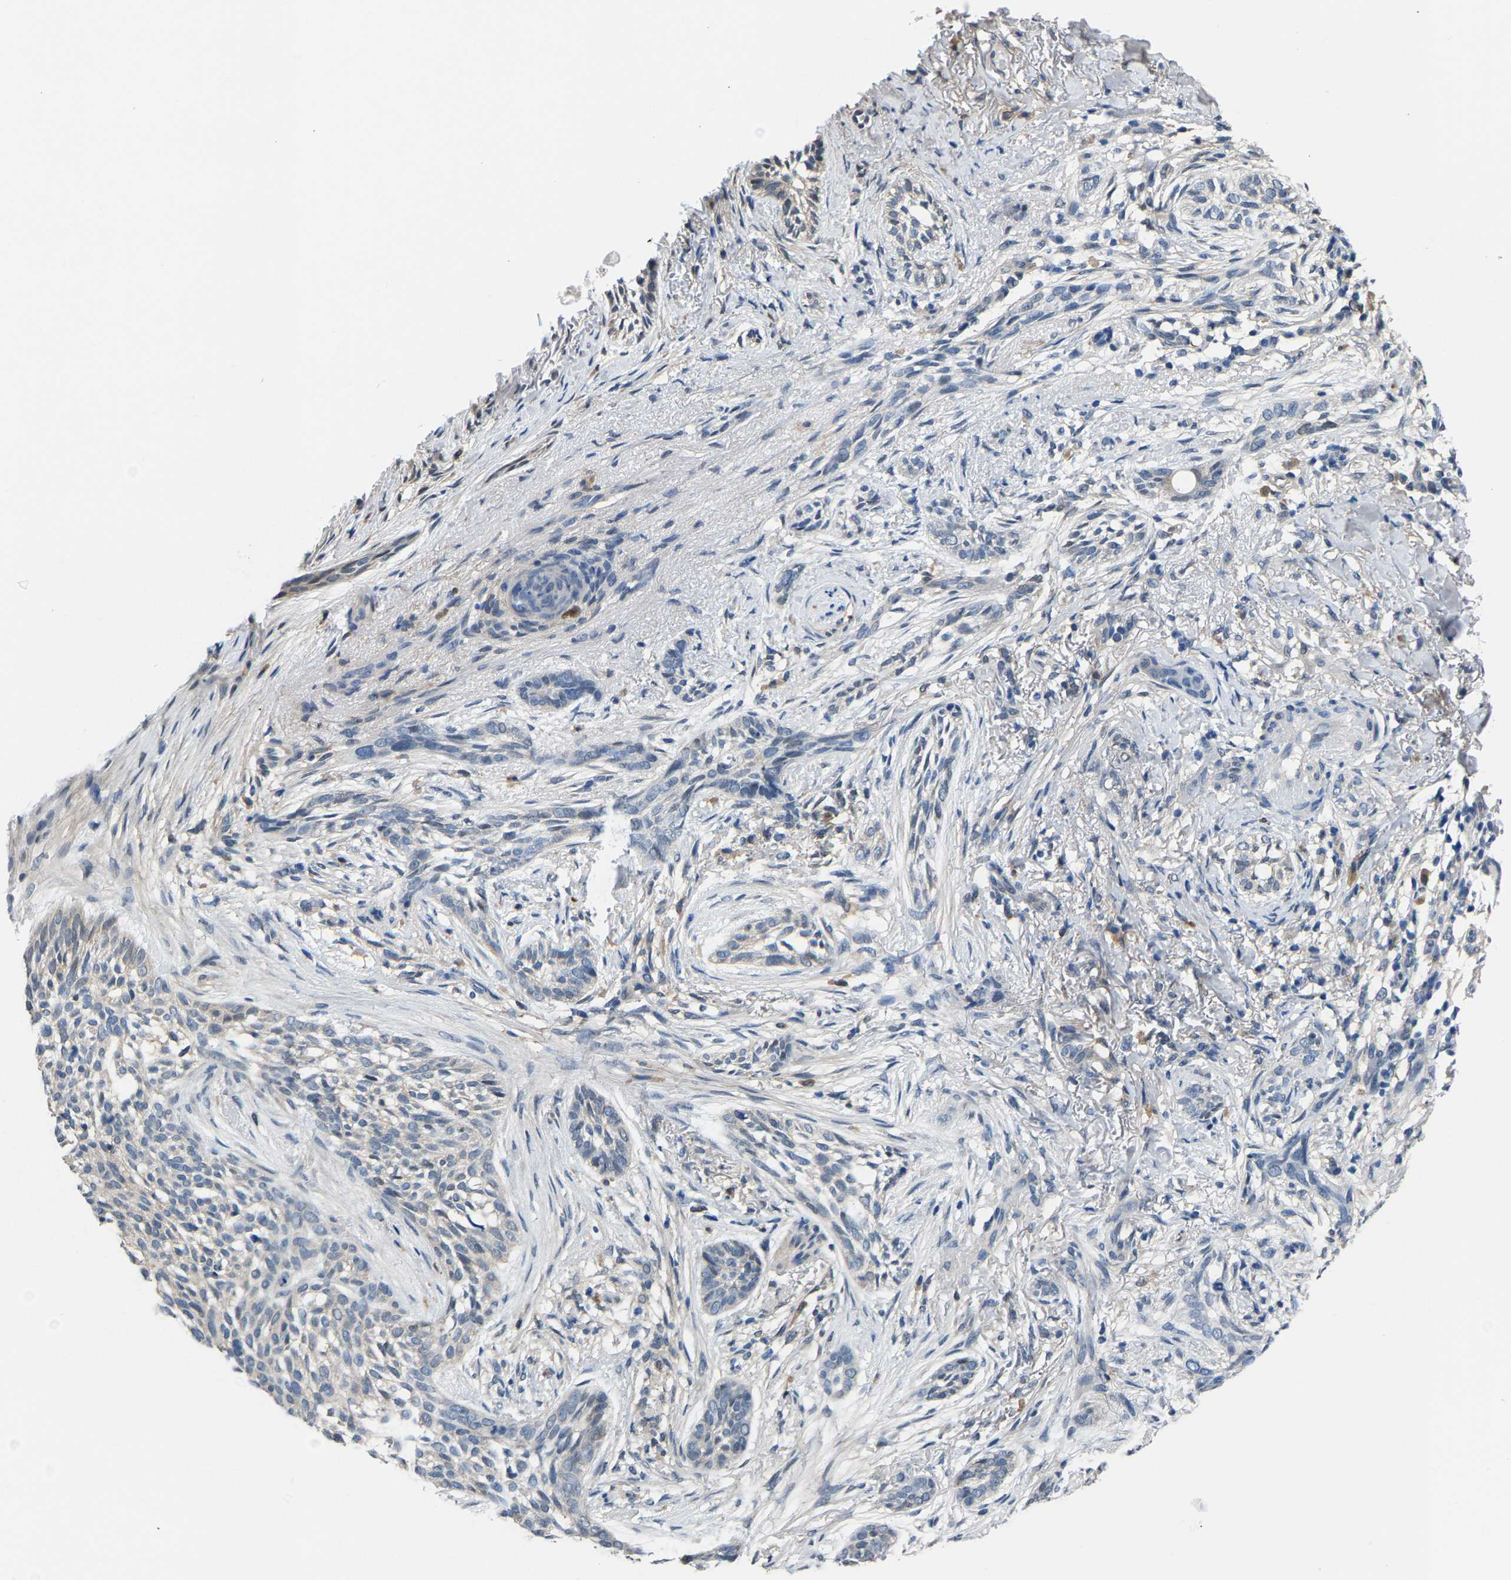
{"staining": {"intensity": "negative", "quantity": "none", "location": "none"}, "tissue": "skin cancer", "cell_type": "Tumor cells", "image_type": "cancer", "snomed": [{"axis": "morphology", "description": "Basal cell carcinoma"}, {"axis": "topography", "description": "Skin"}], "caption": "The micrograph reveals no significant positivity in tumor cells of skin cancer (basal cell carcinoma). Brightfield microscopy of immunohistochemistry (IHC) stained with DAB (brown) and hematoxylin (blue), captured at high magnification.", "gene": "SSH3", "patient": {"sex": "female", "age": 88}}